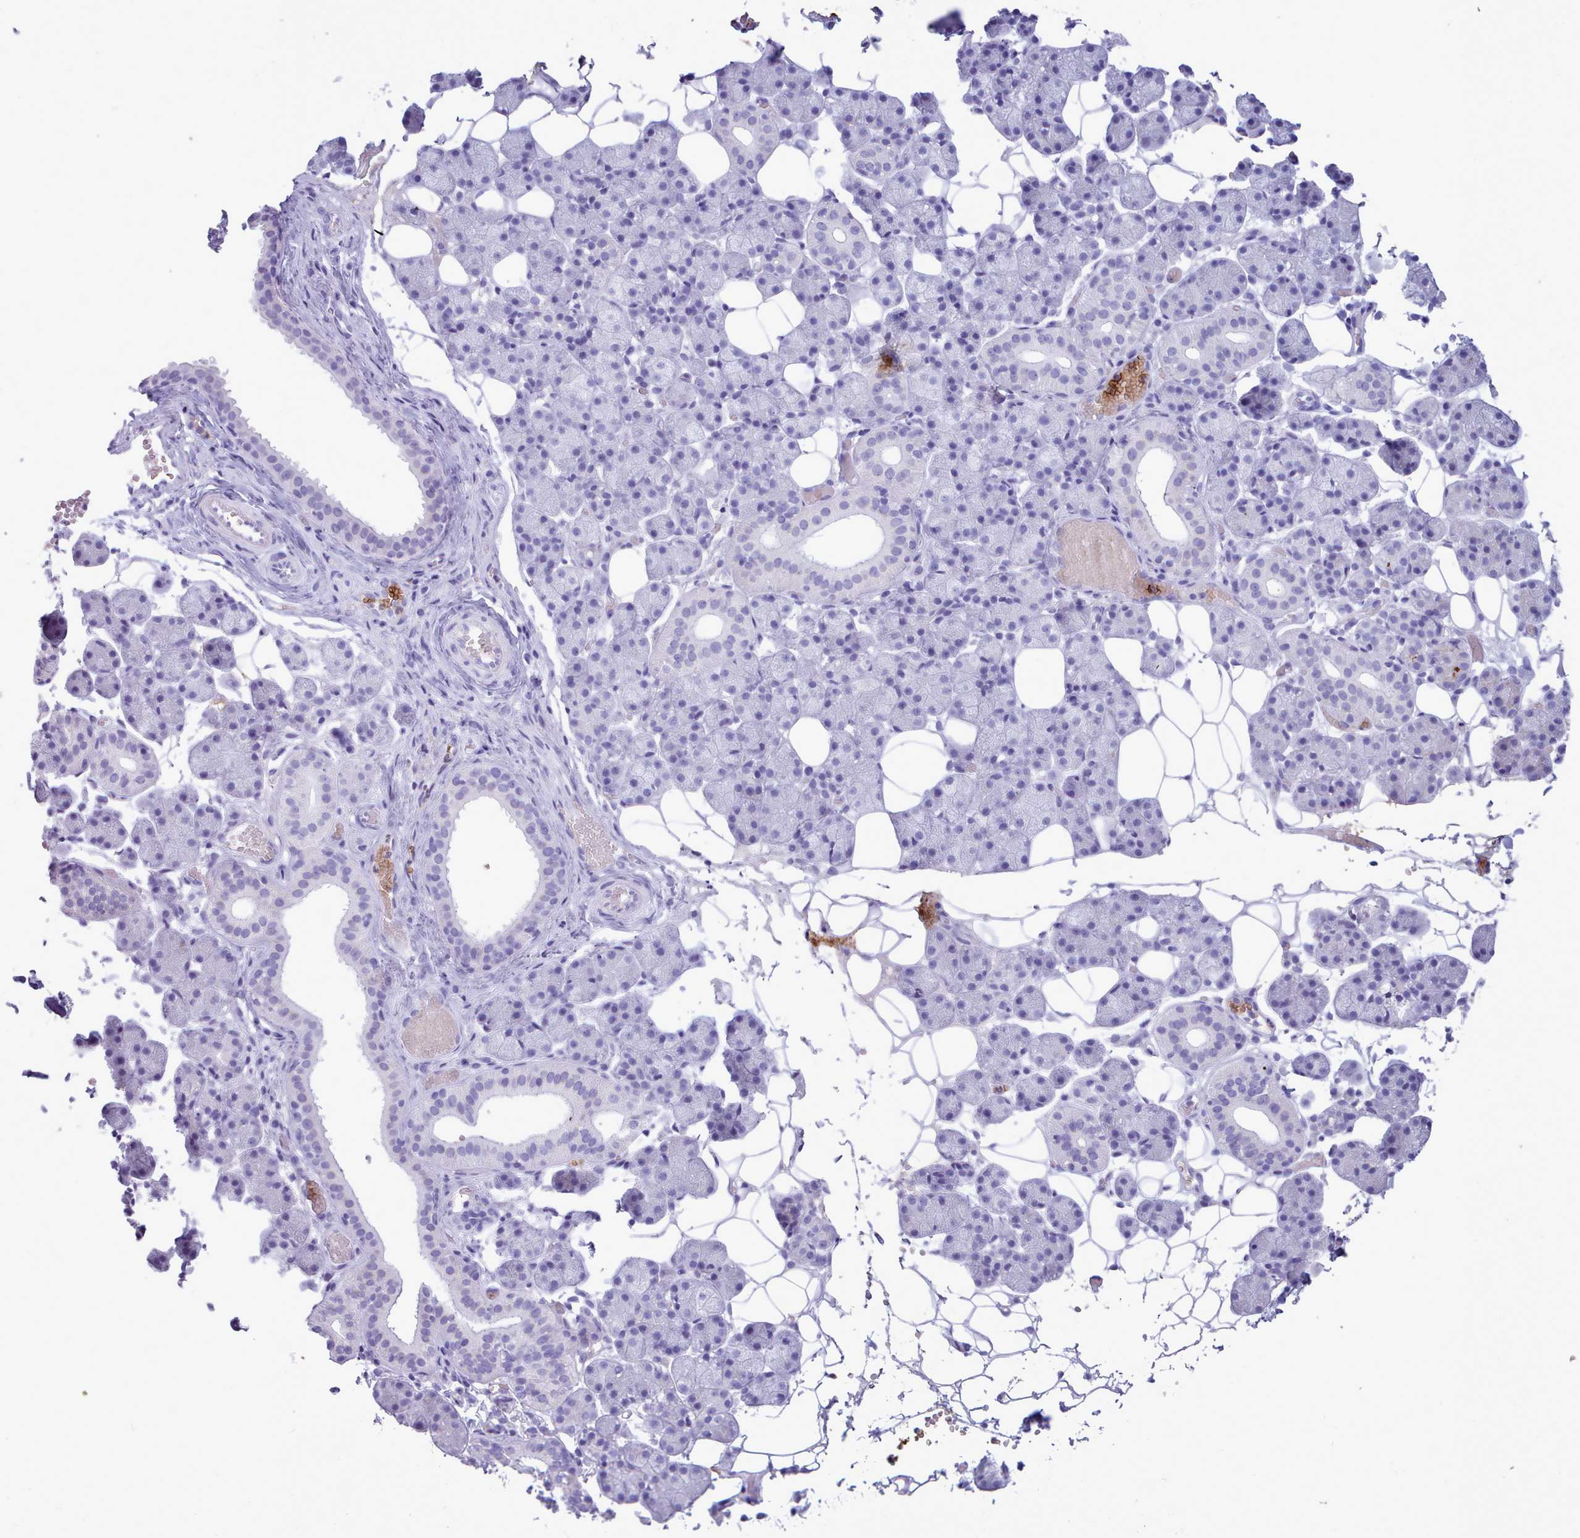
{"staining": {"intensity": "strong", "quantity": "<25%", "location": "cytoplasmic/membranous"}, "tissue": "salivary gland", "cell_type": "Glandular cells", "image_type": "normal", "snomed": [{"axis": "morphology", "description": "Normal tissue, NOS"}, {"axis": "topography", "description": "Salivary gland"}], "caption": "Salivary gland stained with immunohistochemistry reveals strong cytoplasmic/membranous expression in approximately <25% of glandular cells.", "gene": "NKX1", "patient": {"sex": "female", "age": 33}}